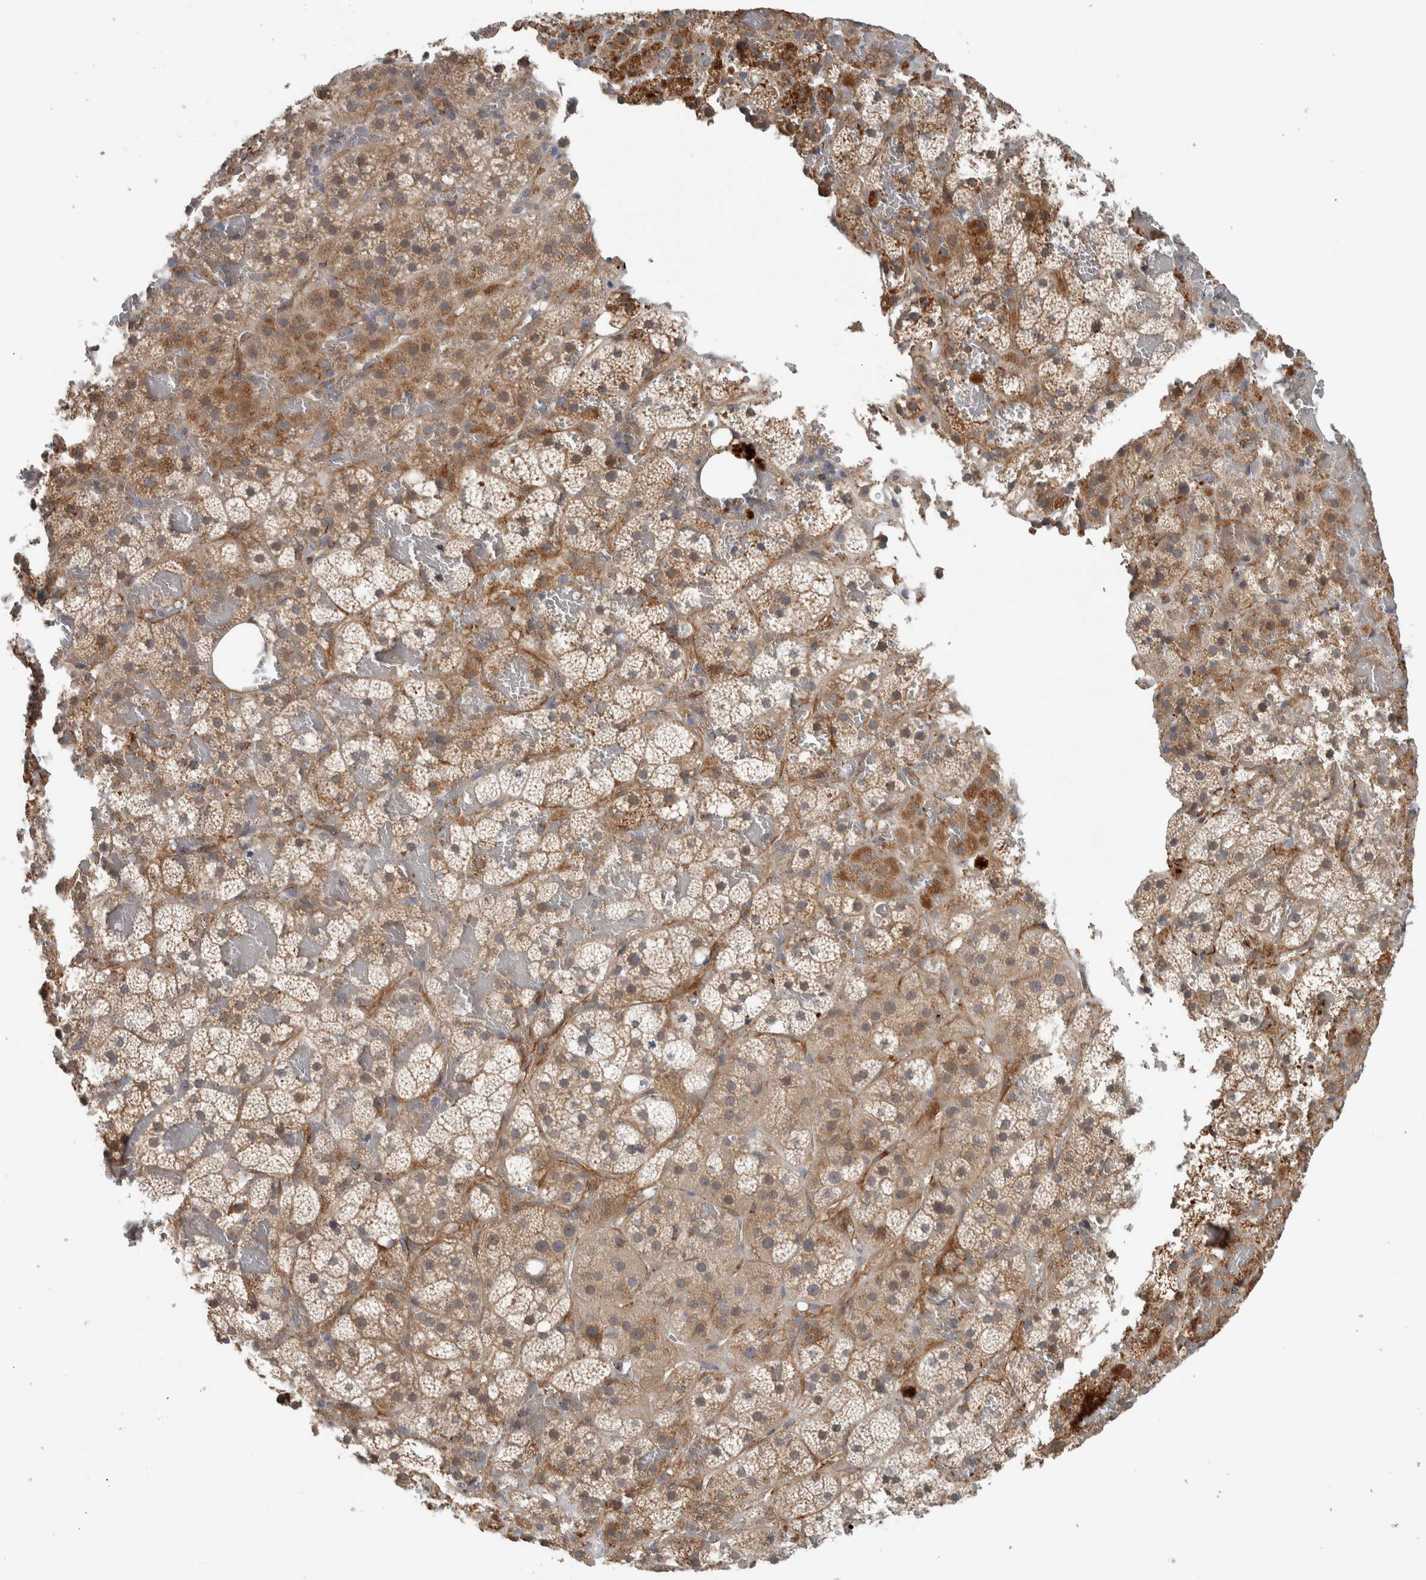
{"staining": {"intensity": "moderate", "quantity": ">75%", "location": "cytoplasmic/membranous"}, "tissue": "adrenal gland", "cell_type": "Glandular cells", "image_type": "normal", "snomed": [{"axis": "morphology", "description": "Normal tissue, NOS"}, {"axis": "topography", "description": "Adrenal gland"}], "caption": "A high-resolution micrograph shows immunohistochemistry (IHC) staining of normal adrenal gland, which exhibits moderate cytoplasmic/membranous positivity in approximately >75% of glandular cells.", "gene": "LBHD1", "patient": {"sex": "female", "age": 59}}